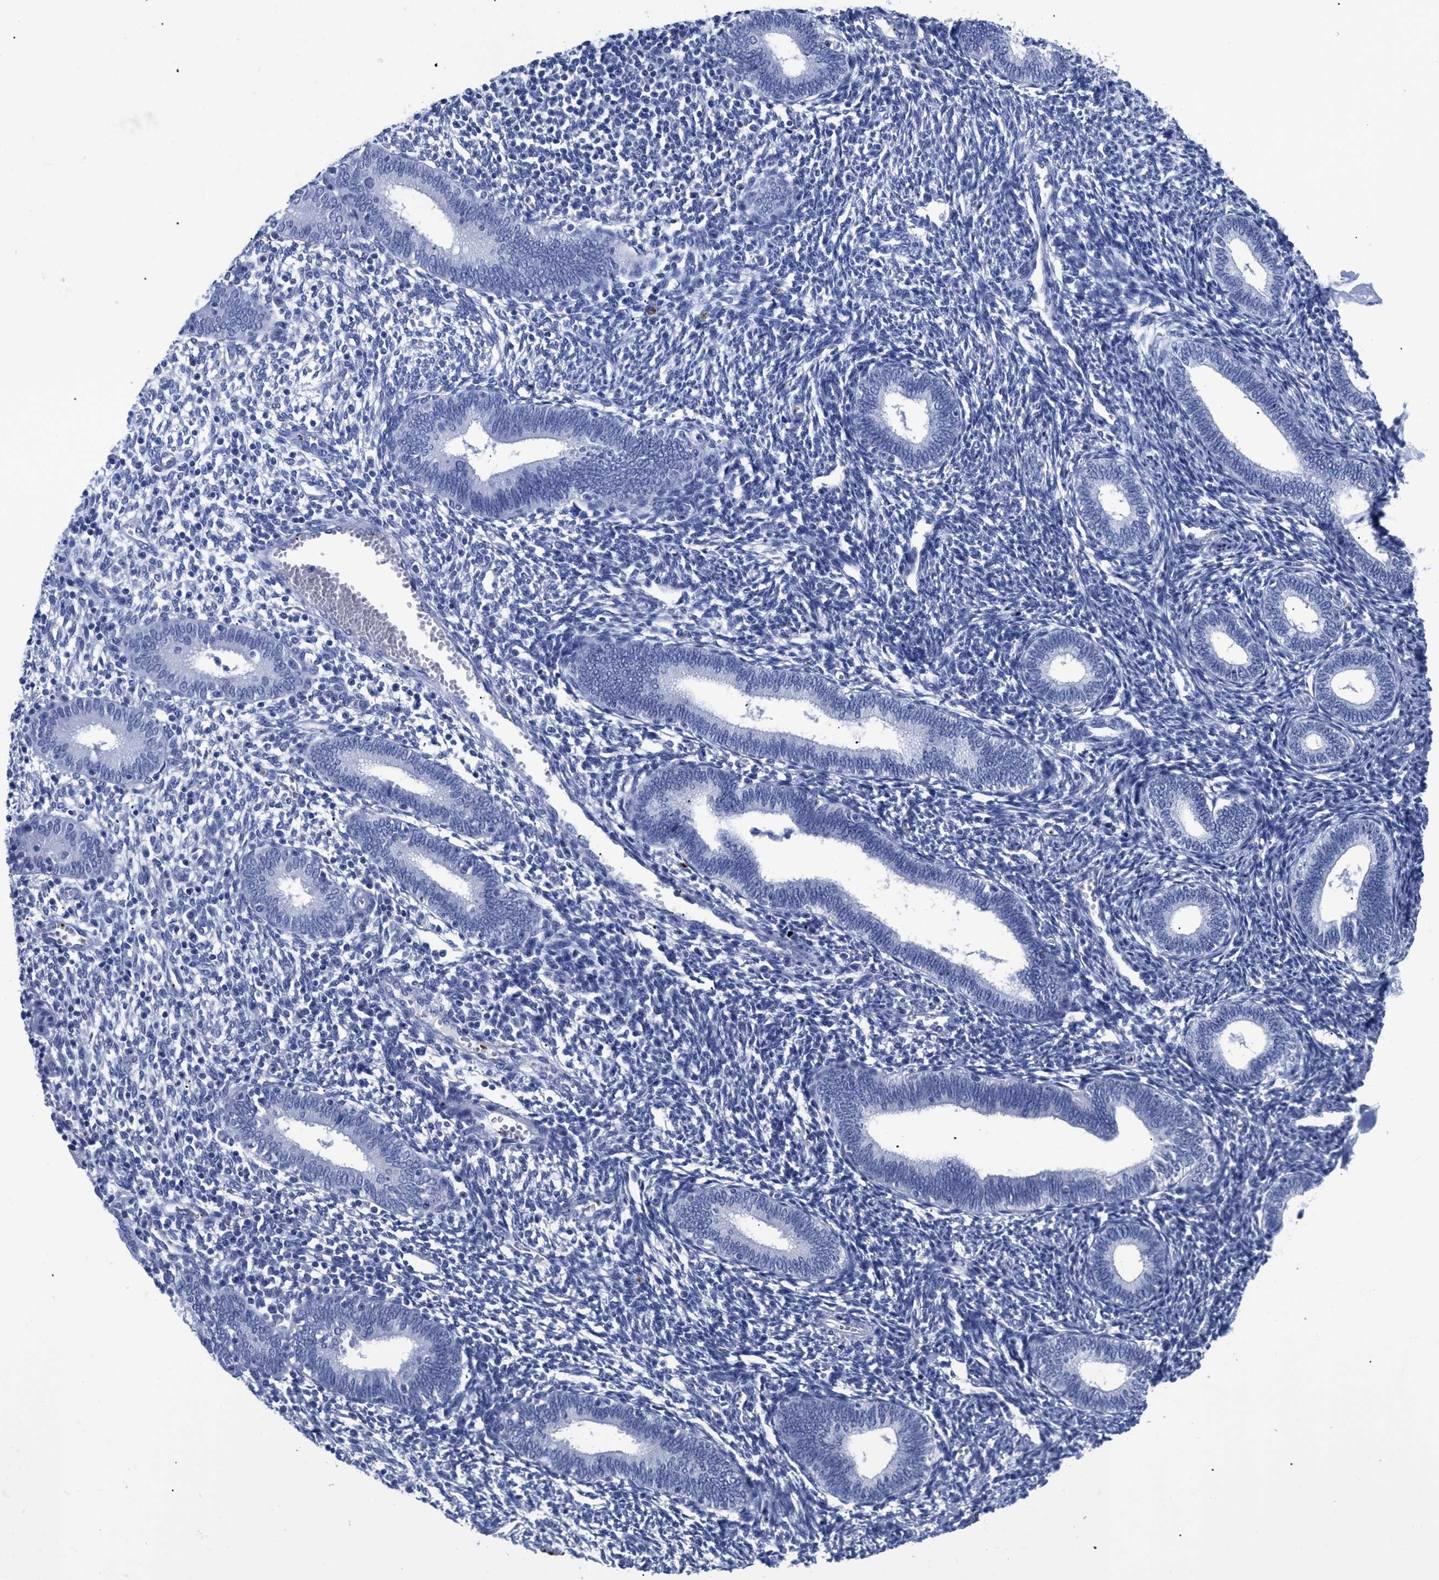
{"staining": {"intensity": "negative", "quantity": "none", "location": "none"}, "tissue": "endometrium", "cell_type": "Cells in endometrial stroma", "image_type": "normal", "snomed": [{"axis": "morphology", "description": "Normal tissue, NOS"}, {"axis": "topography", "description": "Endometrium"}], "caption": "An immunohistochemistry photomicrograph of normal endometrium is shown. There is no staining in cells in endometrial stroma of endometrium.", "gene": "TREML1", "patient": {"sex": "female", "age": 41}}